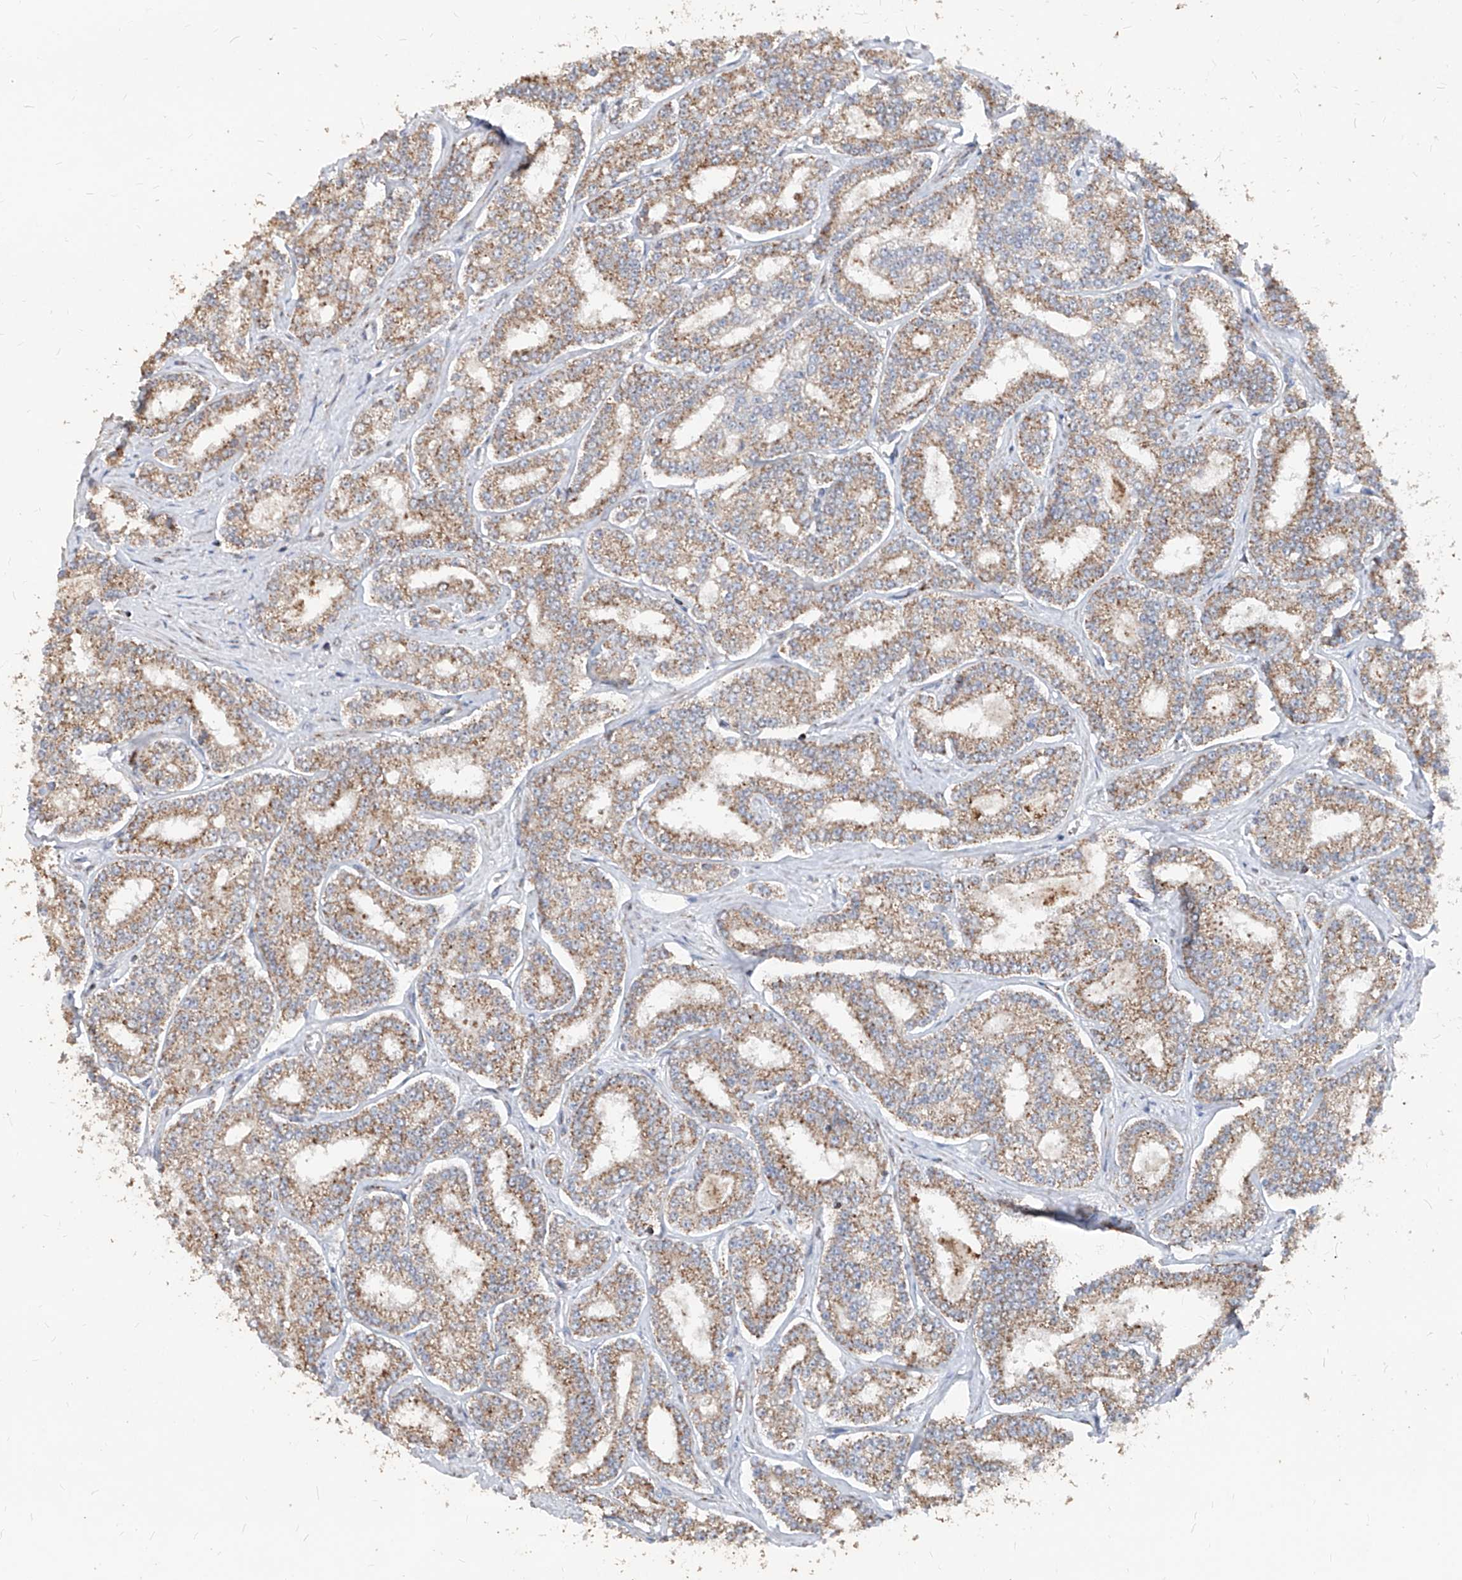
{"staining": {"intensity": "moderate", "quantity": ">75%", "location": "cytoplasmic/membranous"}, "tissue": "prostate cancer", "cell_type": "Tumor cells", "image_type": "cancer", "snomed": [{"axis": "morphology", "description": "Normal tissue, NOS"}, {"axis": "morphology", "description": "Adenocarcinoma, High grade"}, {"axis": "topography", "description": "Prostate"}], "caption": "Tumor cells display medium levels of moderate cytoplasmic/membranous staining in about >75% of cells in human prostate high-grade adenocarcinoma. (brown staining indicates protein expression, while blue staining denotes nuclei).", "gene": "NDUFB3", "patient": {"sex": "male", "age": 83}}